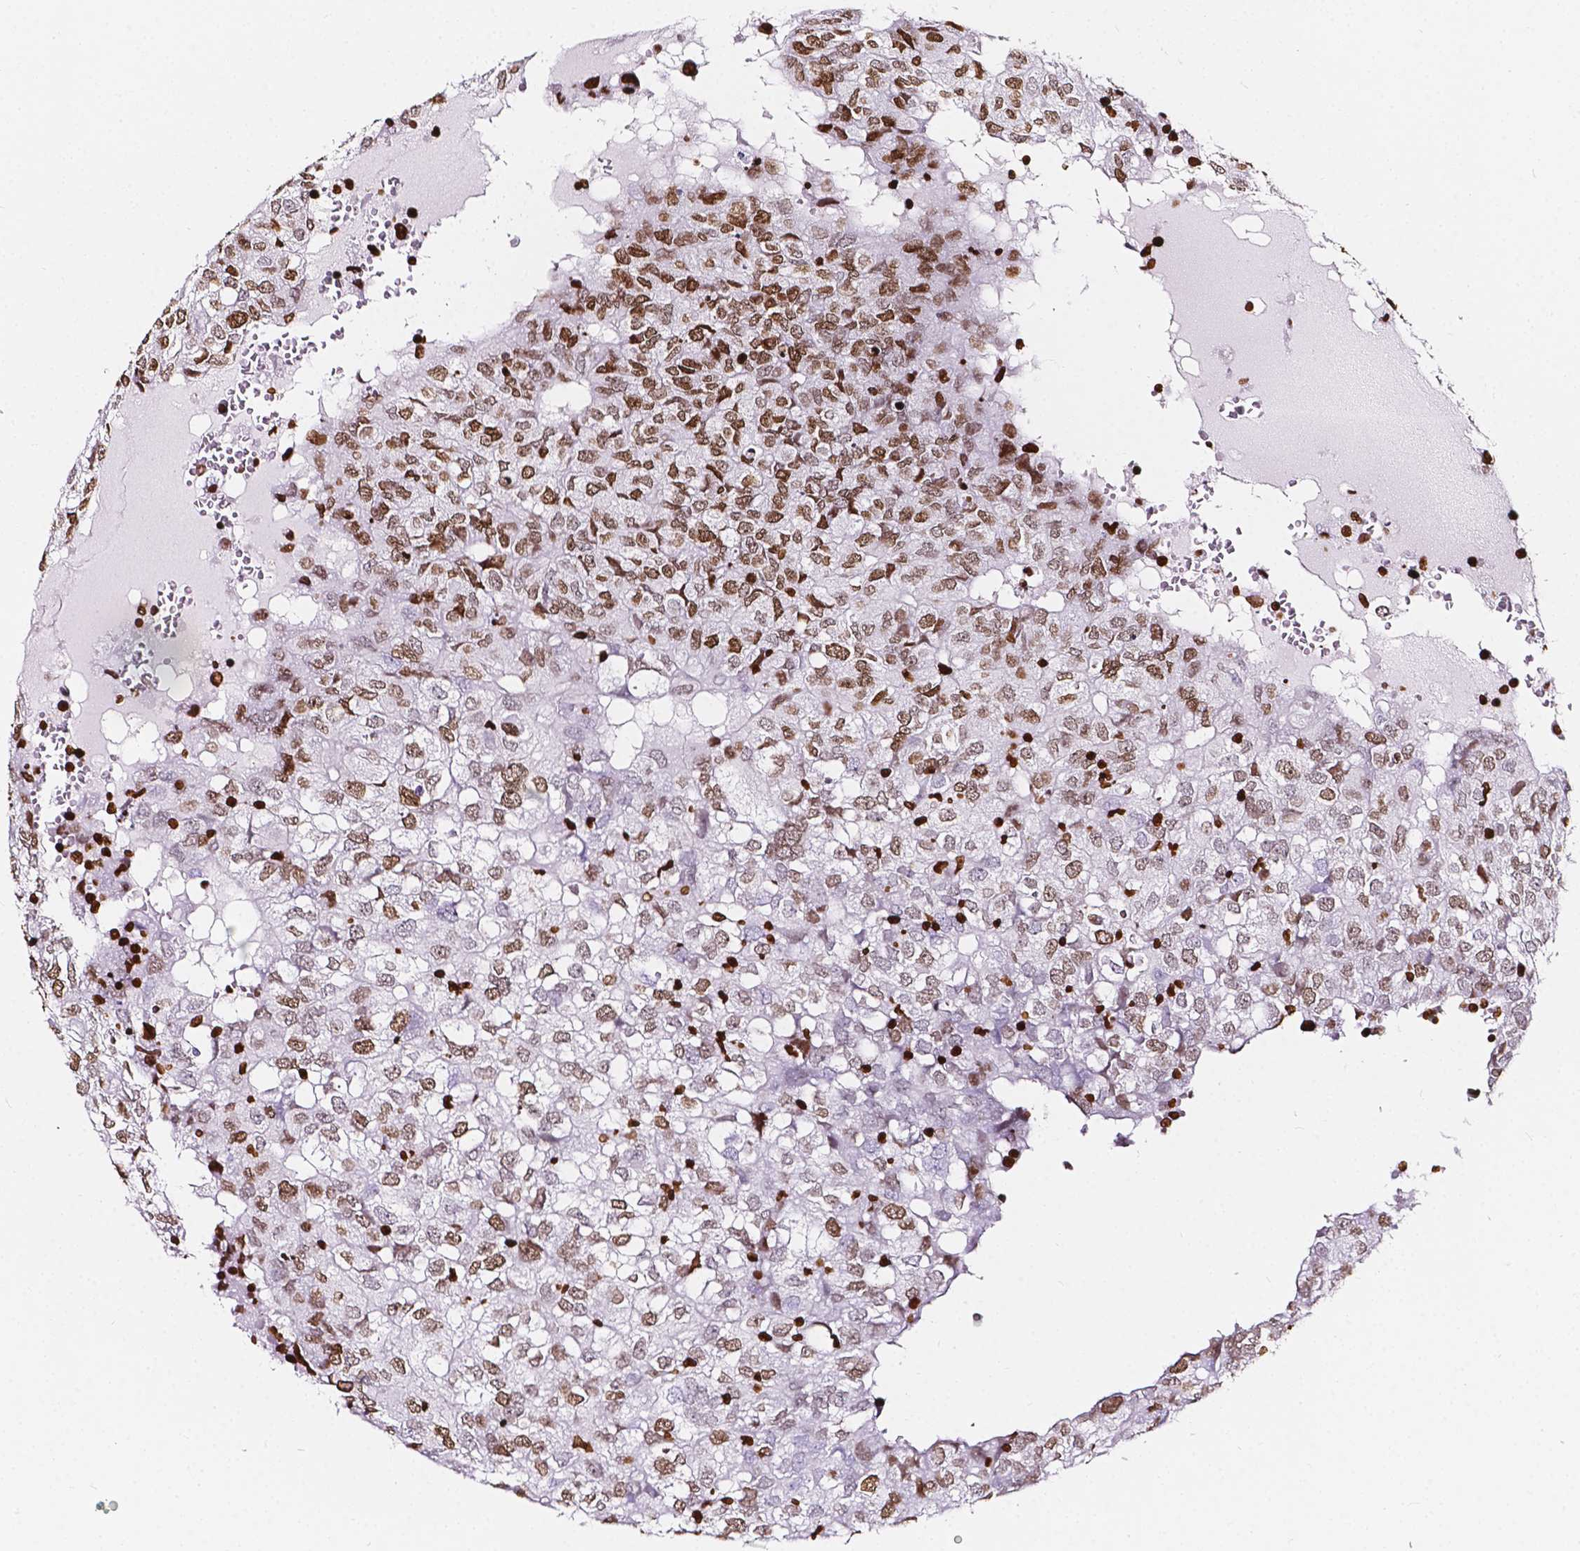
{"staining": {"intensity": "moderate", "quantity": ">75%", "location": "nuclear"}, "tissue": "breast cancer", "cell_type": "Tumor cells", "image_type": "cancer", "snomed": [{"axis": "morphology", "description": "Duct carcinoma"}, {"axis": "topography", "description": "Breast"}], "caption": "Human infiltrating ductal carcinoma (breast) stained for a protein (brown) displays moderate nuclear positive staining in about >75% of tumor cells.", "gene": "CBY3", "patient": {"sex": "female", "age": 30}}